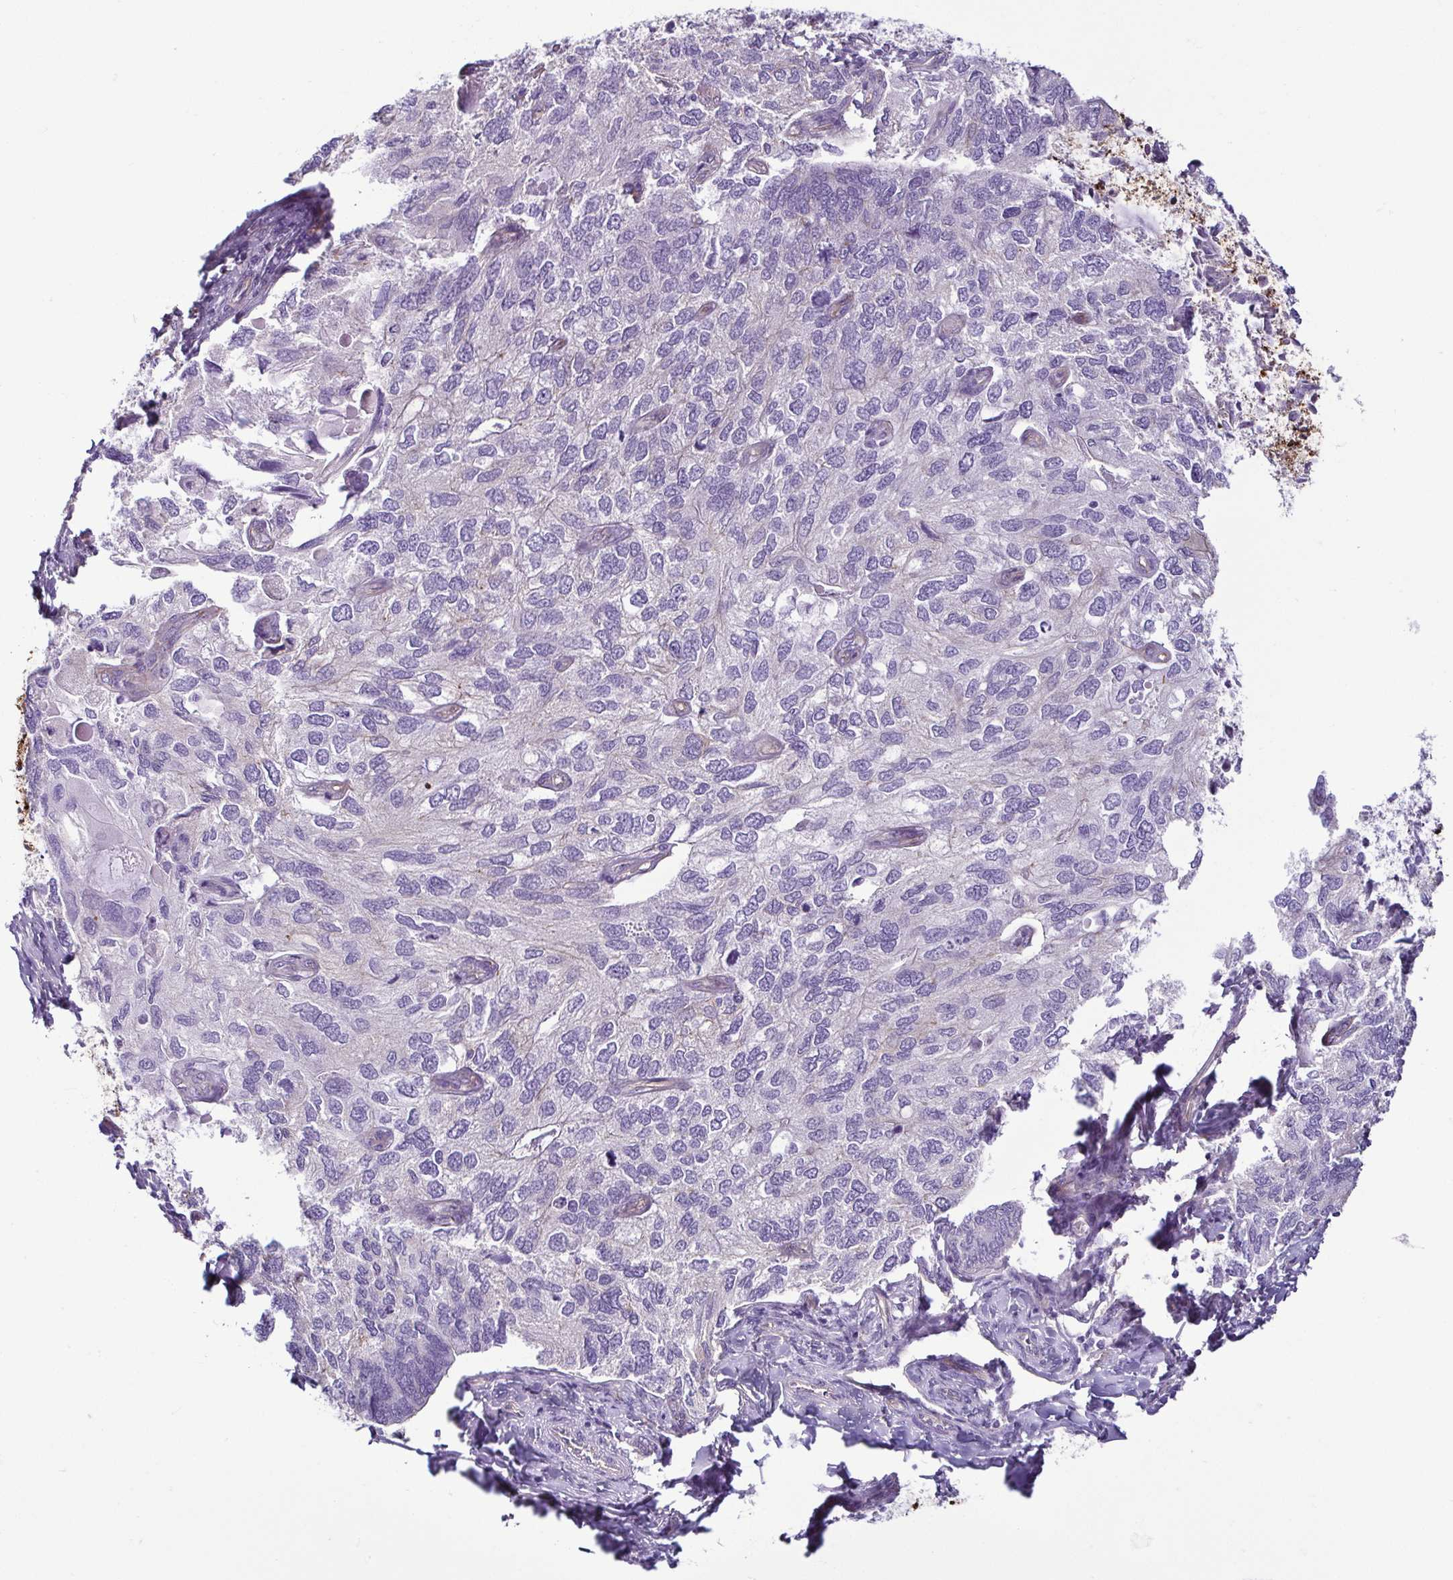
{"staining": {"intensity": "negative", "quantity": "none", "location": "none"}, "tissue": "endometrial cancer", "cell_type": "Tumor cells", "image_type": "cancer", "snomed": [{"axis": "morphology", "description": "Carcinoma, NOS"}, {"axis": "topography", "description": "Uterus"}], "caption": "Protein analysis of endometrial cancer exhibits no significant expression in tumor cells.", "gene": "CASP14", "patient": {"sex": "female", "age": 76}}